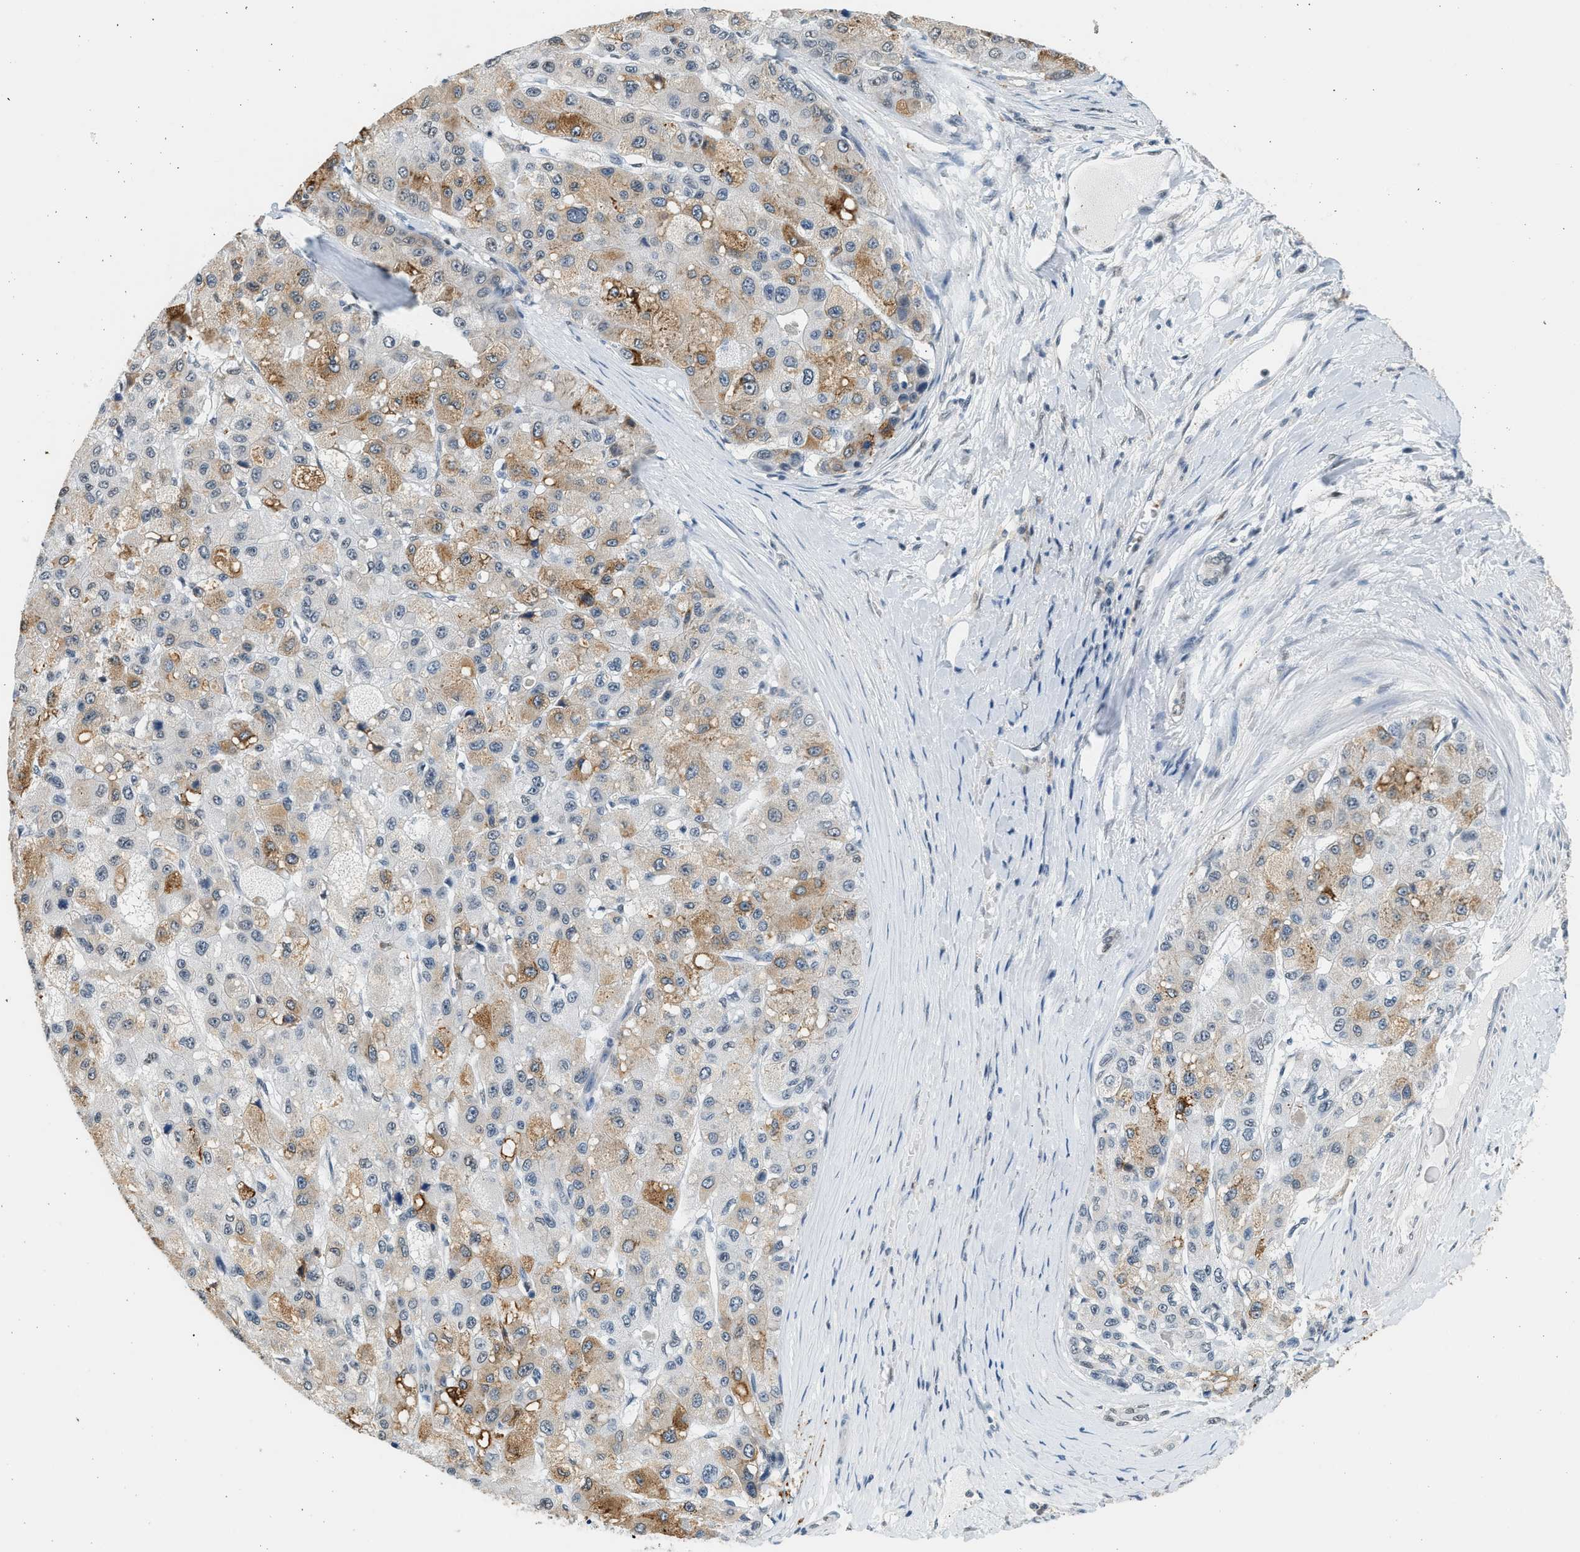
{"staining": {"intensity": "moderate", "quantity": "25%-75%", "location": "cytoplasmic/membranous"}, "tissue": "liver cancer", "cell_type": "Tumor cells", "image_type": "cancer", "snomed": [{"axis": "morphology", "description": "Carcinoma, Hepatocellular, NOS"}, {"axis": "topography", "description": "Liver"}], "caption": "A medium amount of moderate cytoplasmic/membranous expression is present in about 25%-75% of tumor cells in hepatocellular carcinoma (liver) tissue.", "gene": "HIPK1", "patient": {"sex": "male", "age": 80}}